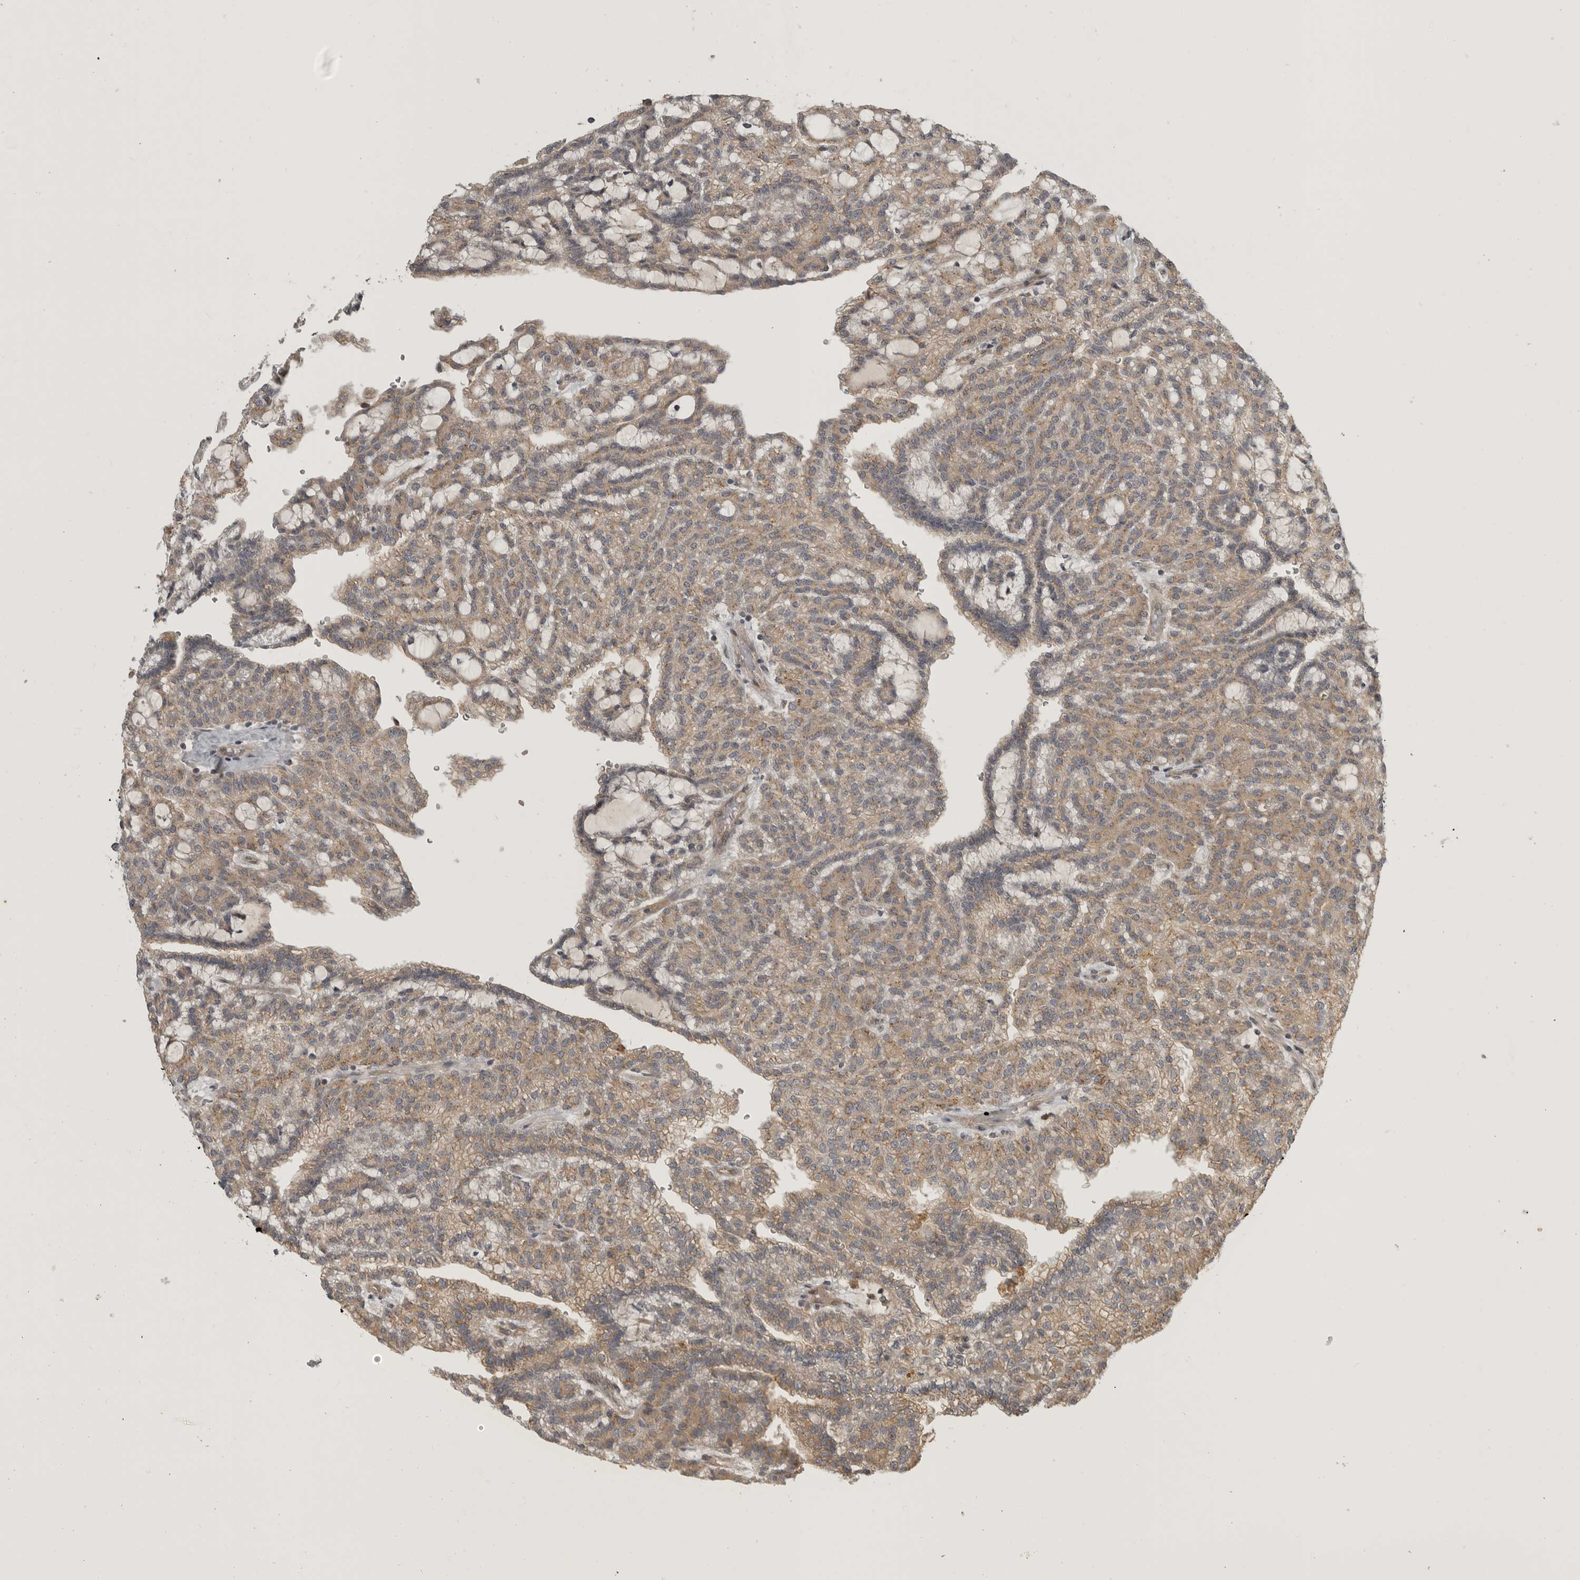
{"staining": {"intensity": "weak", "quantity": ">75%", "location": "cytoplasmic/membranous"}, "tissue": "renal cancer", "cell_type": "Tumor cells", "image_type": "cancer", "snomed": [{"axis": "morphology", "description": "Adenocarcinoma, NOS"}, {"axis": "topography", "description": "Kidney"}], "caption": "Protein staining of adenocarcinoma (renal) tissue exhibits weak cytoplasmic/membranous positivity in about >75% of tumor cells.", "gene": "CUEDC1", "patient": {"sex": "male", "age": 63}}